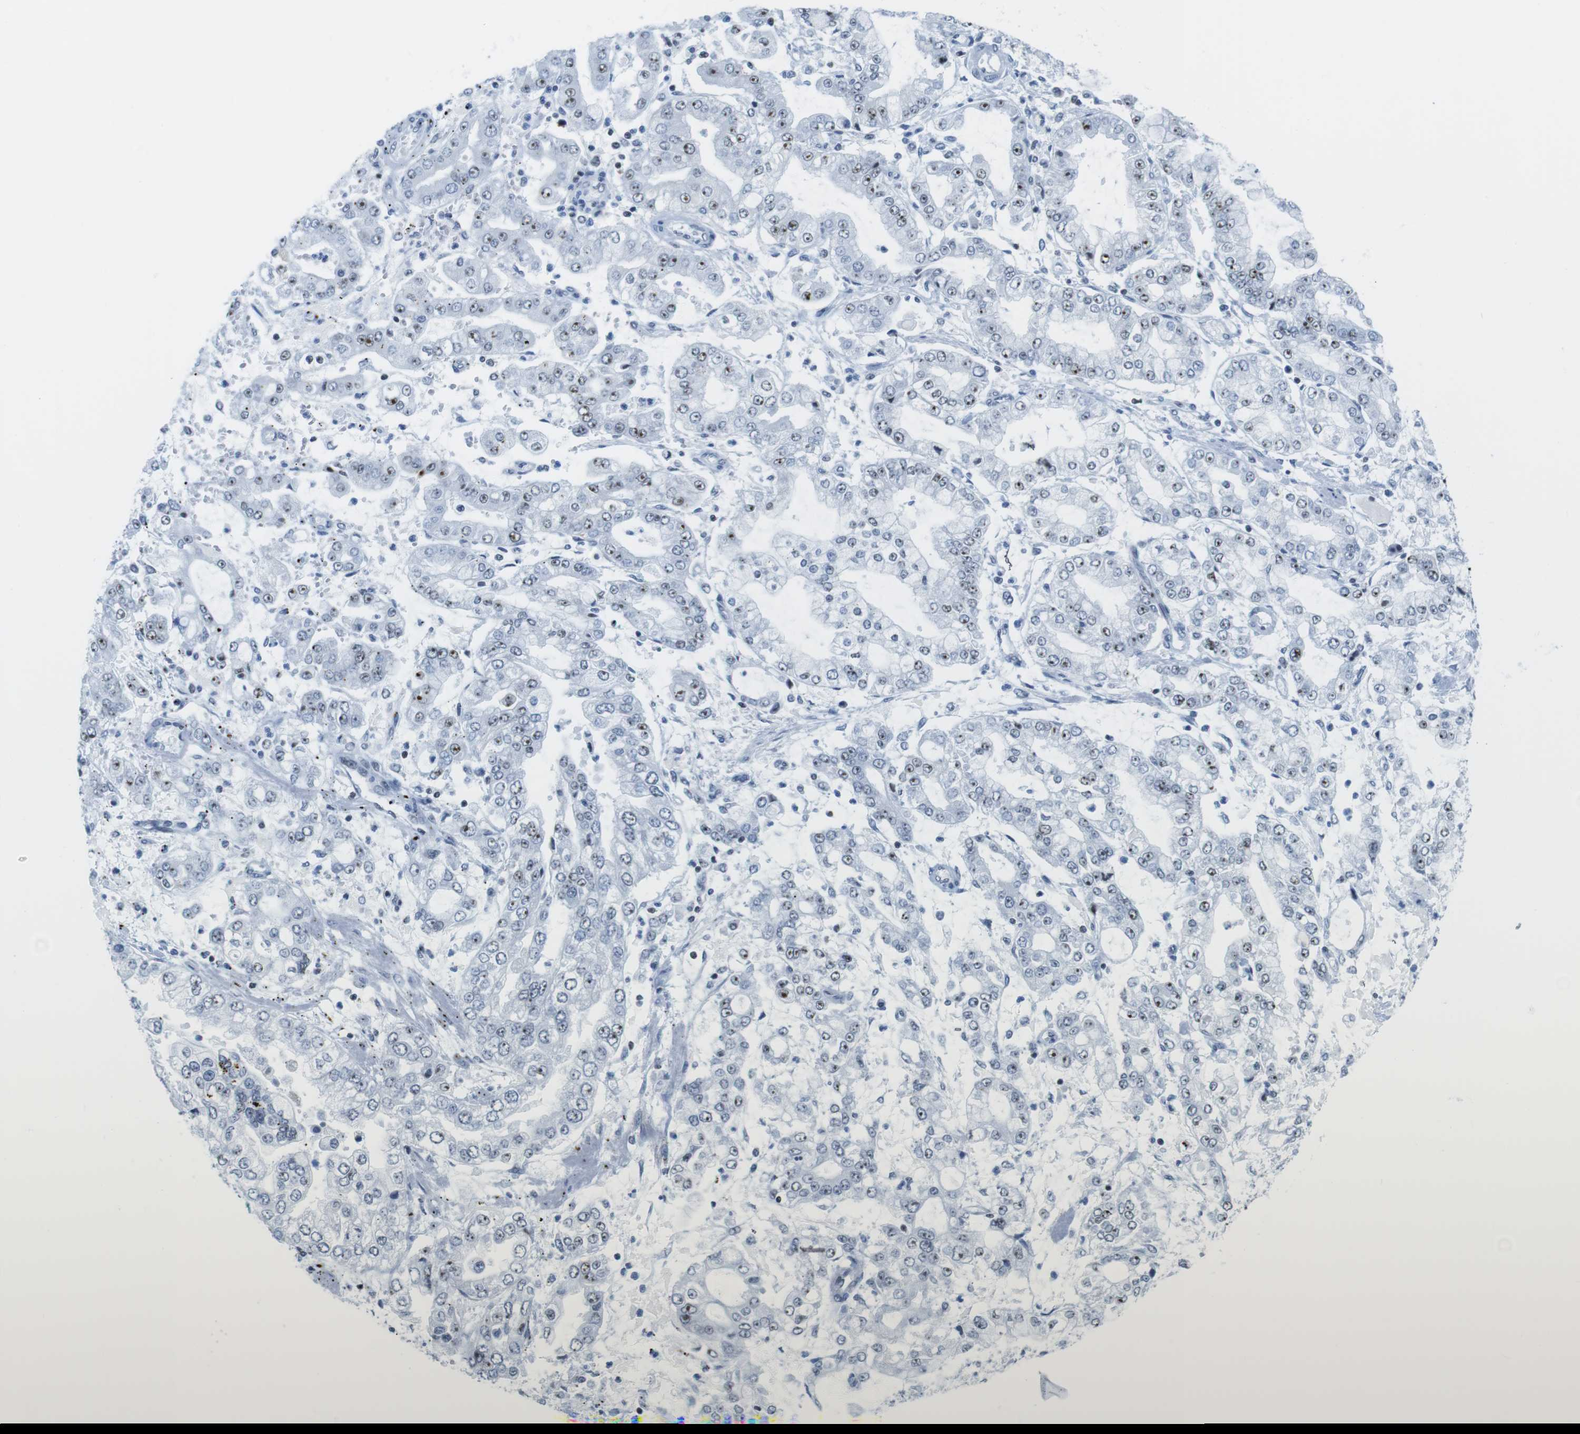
{"staining": {"intensity": "moderate", "quantity": "25%-75%", "location": "nuclear"}, "tissue": "stomach cancer", "cell_type": "Tumor cells", "image_type": "cancer", "snomed": [{"axis": "morphology", "description": "Adenocarcinoma, NOS"}, {"axis": "topography", "description": "Stomach"}], "caption": "The image displays immunohistochemical staining of stomach cancer (adenocarcinoma). There is moderate nuclear expression is seen in approximately 25%-75% of tumor cells. (IHC, brightfield microscopy, high magnification).", "gene": "NIFK", "patient": {"sex": "male", "age": 76}}